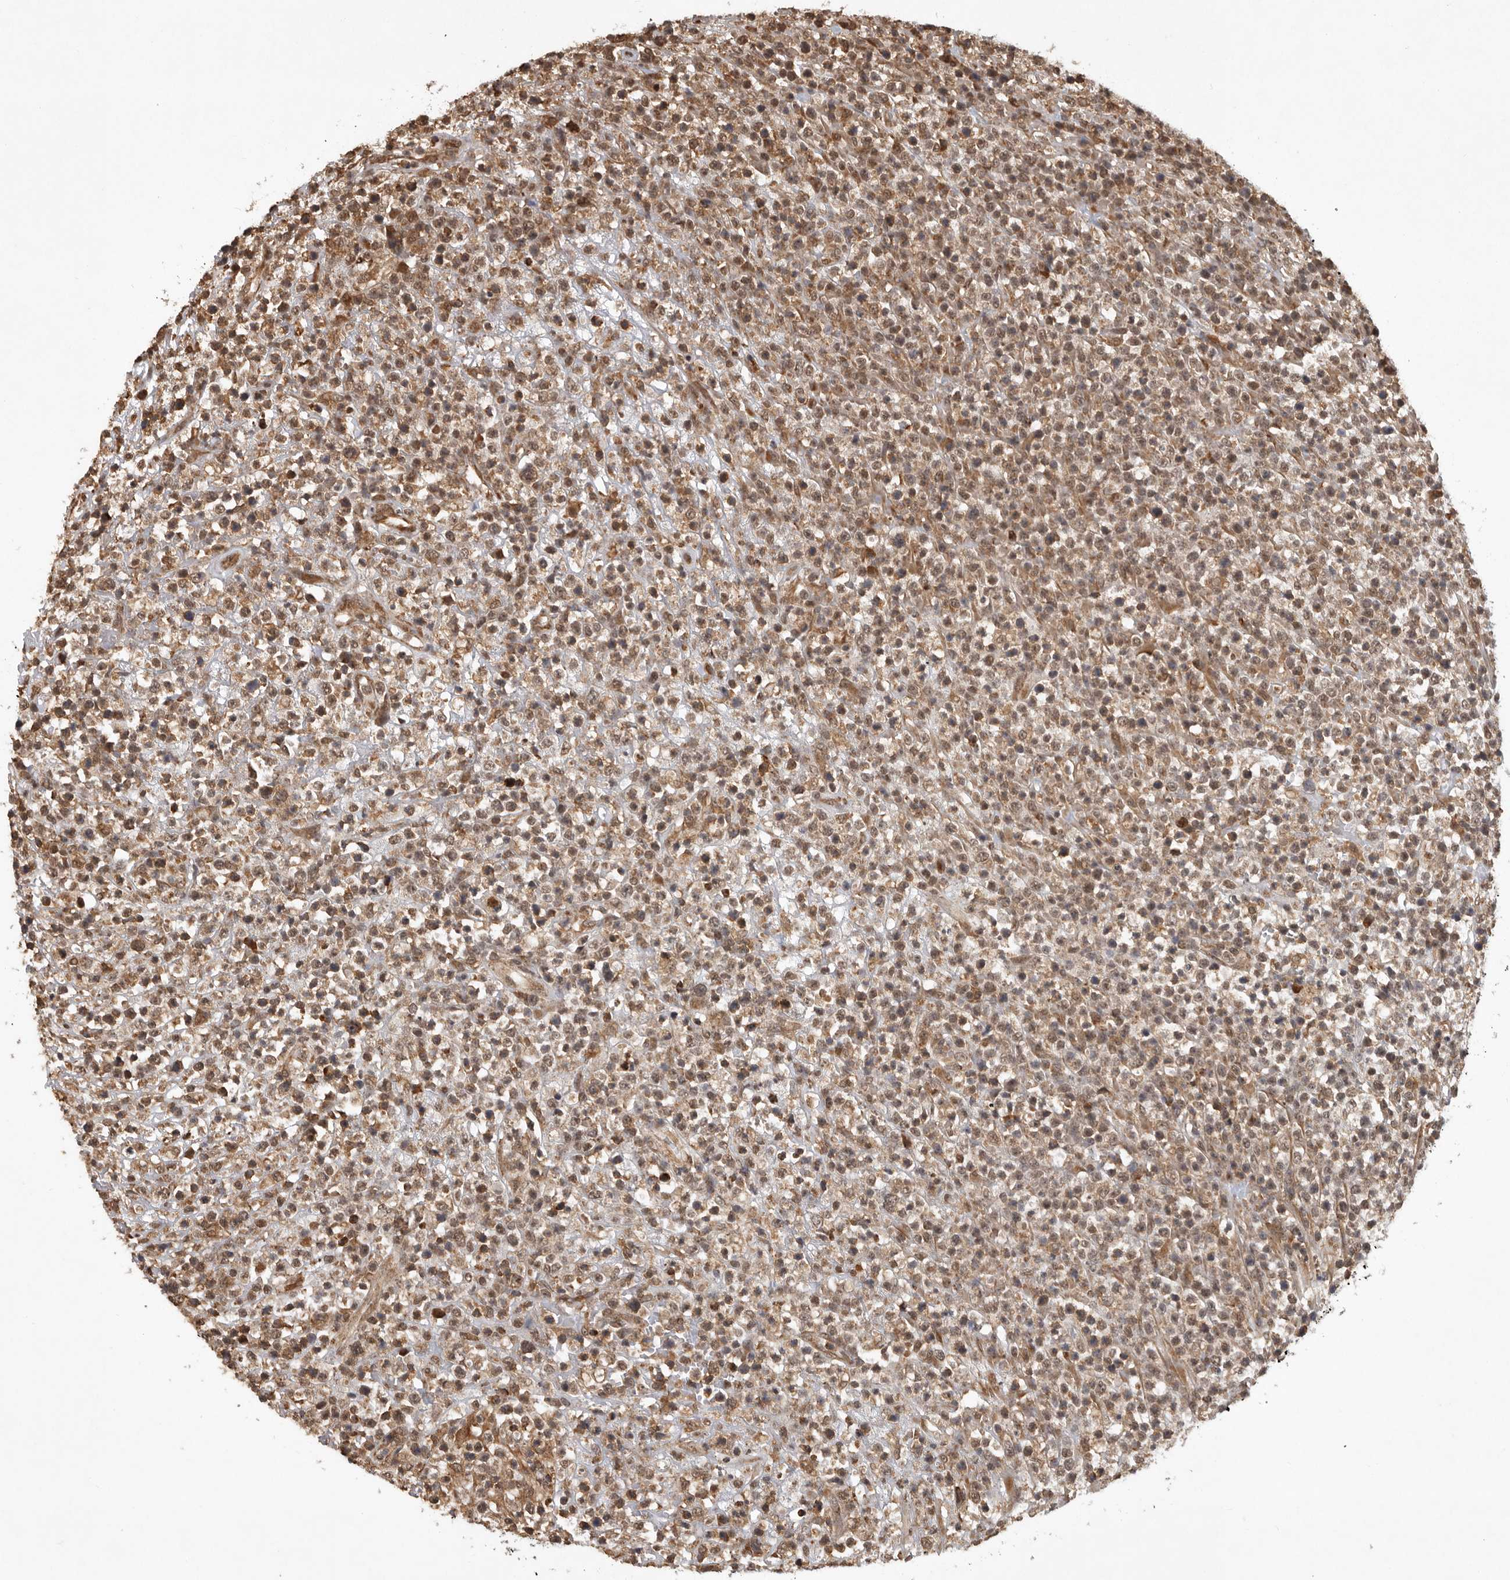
{"staining": {"intensity": "moderate", "quantity": ">75%", "location": "cytoplasmic/membranous,nuclear"}, "tissue": "lymphoma", "cell_type": "Tumor cells", "image_type": "cancer", "snomed": [{"axis": "morphology", "description": "Malignant lymphoma, non-Hodgkin's type, High grade"}, {"axis": "topography", "description": "Colon"}], "caption": "DAB (3,3'-diaminobenzidine) immunohistochemical staining of human lymphoma shows moderate cytoplasmic/membranous and nuclear protein expression in about >75% of tumor cells. (DAB IHC, brown staining for protein, blue staining for nuclei).", "gene": "ZNF83", "patient": {"sex": "female", "age": 53}}